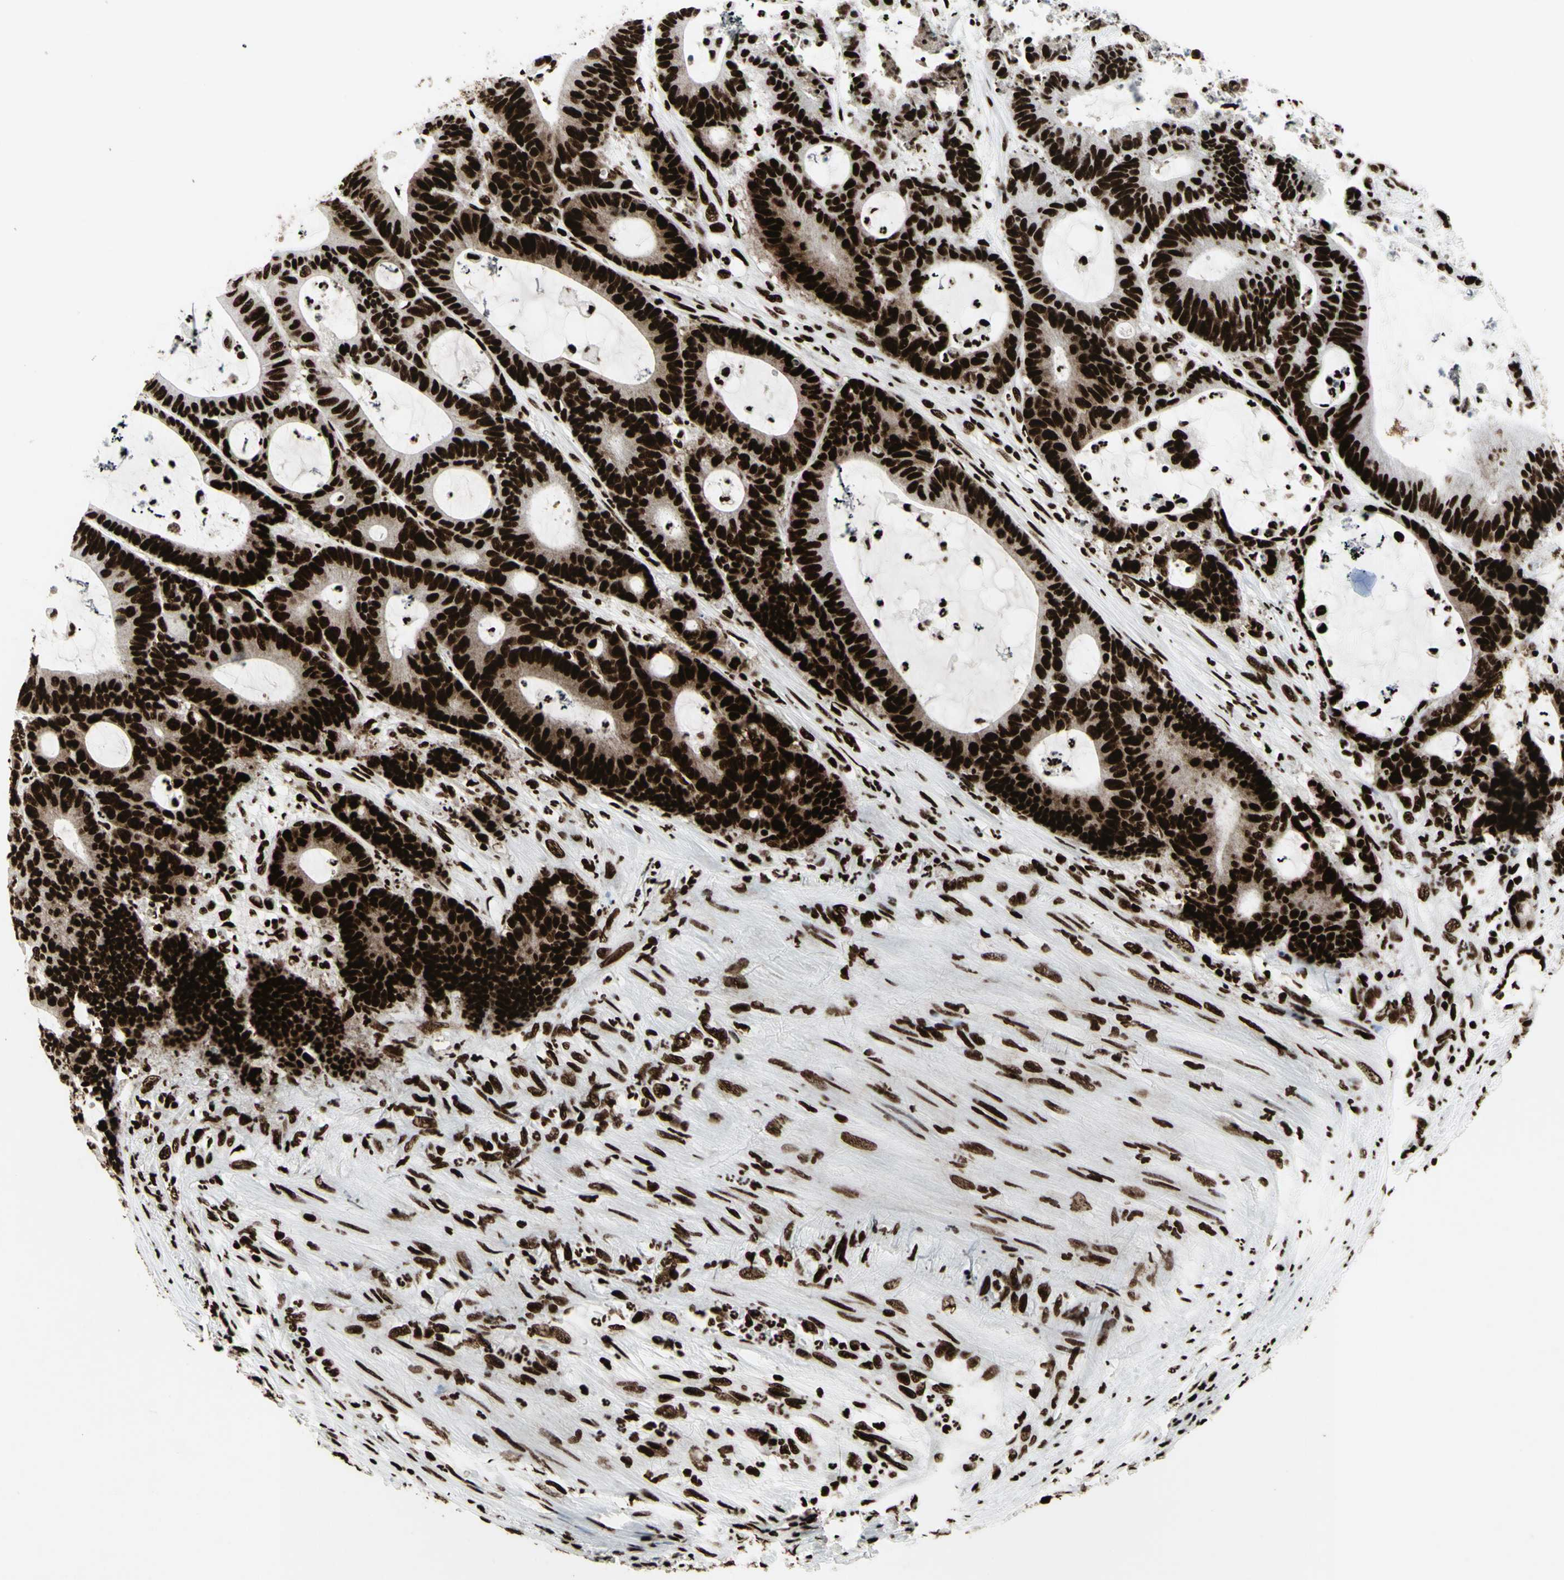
{"staining": {"intensity": "strong", "quantity": ">75%", "location": "nuclear"}, "tissue": "colorectal cancer", "cell_type": "Tumor cells", "image_type": "cancer", "snomed": [{"axis": "morphology", "description": "Adenocarcinoma, NOS"}, {"axis": "topography", "description": "Colon"}], "caption": "A high amount of strong nuclear staining is appreciated in about >75% of tumor cells in colorectal adenocarcinoma tissue.", "gene": "U2AF2", "patient": {"sex": "female", "age": 84}}